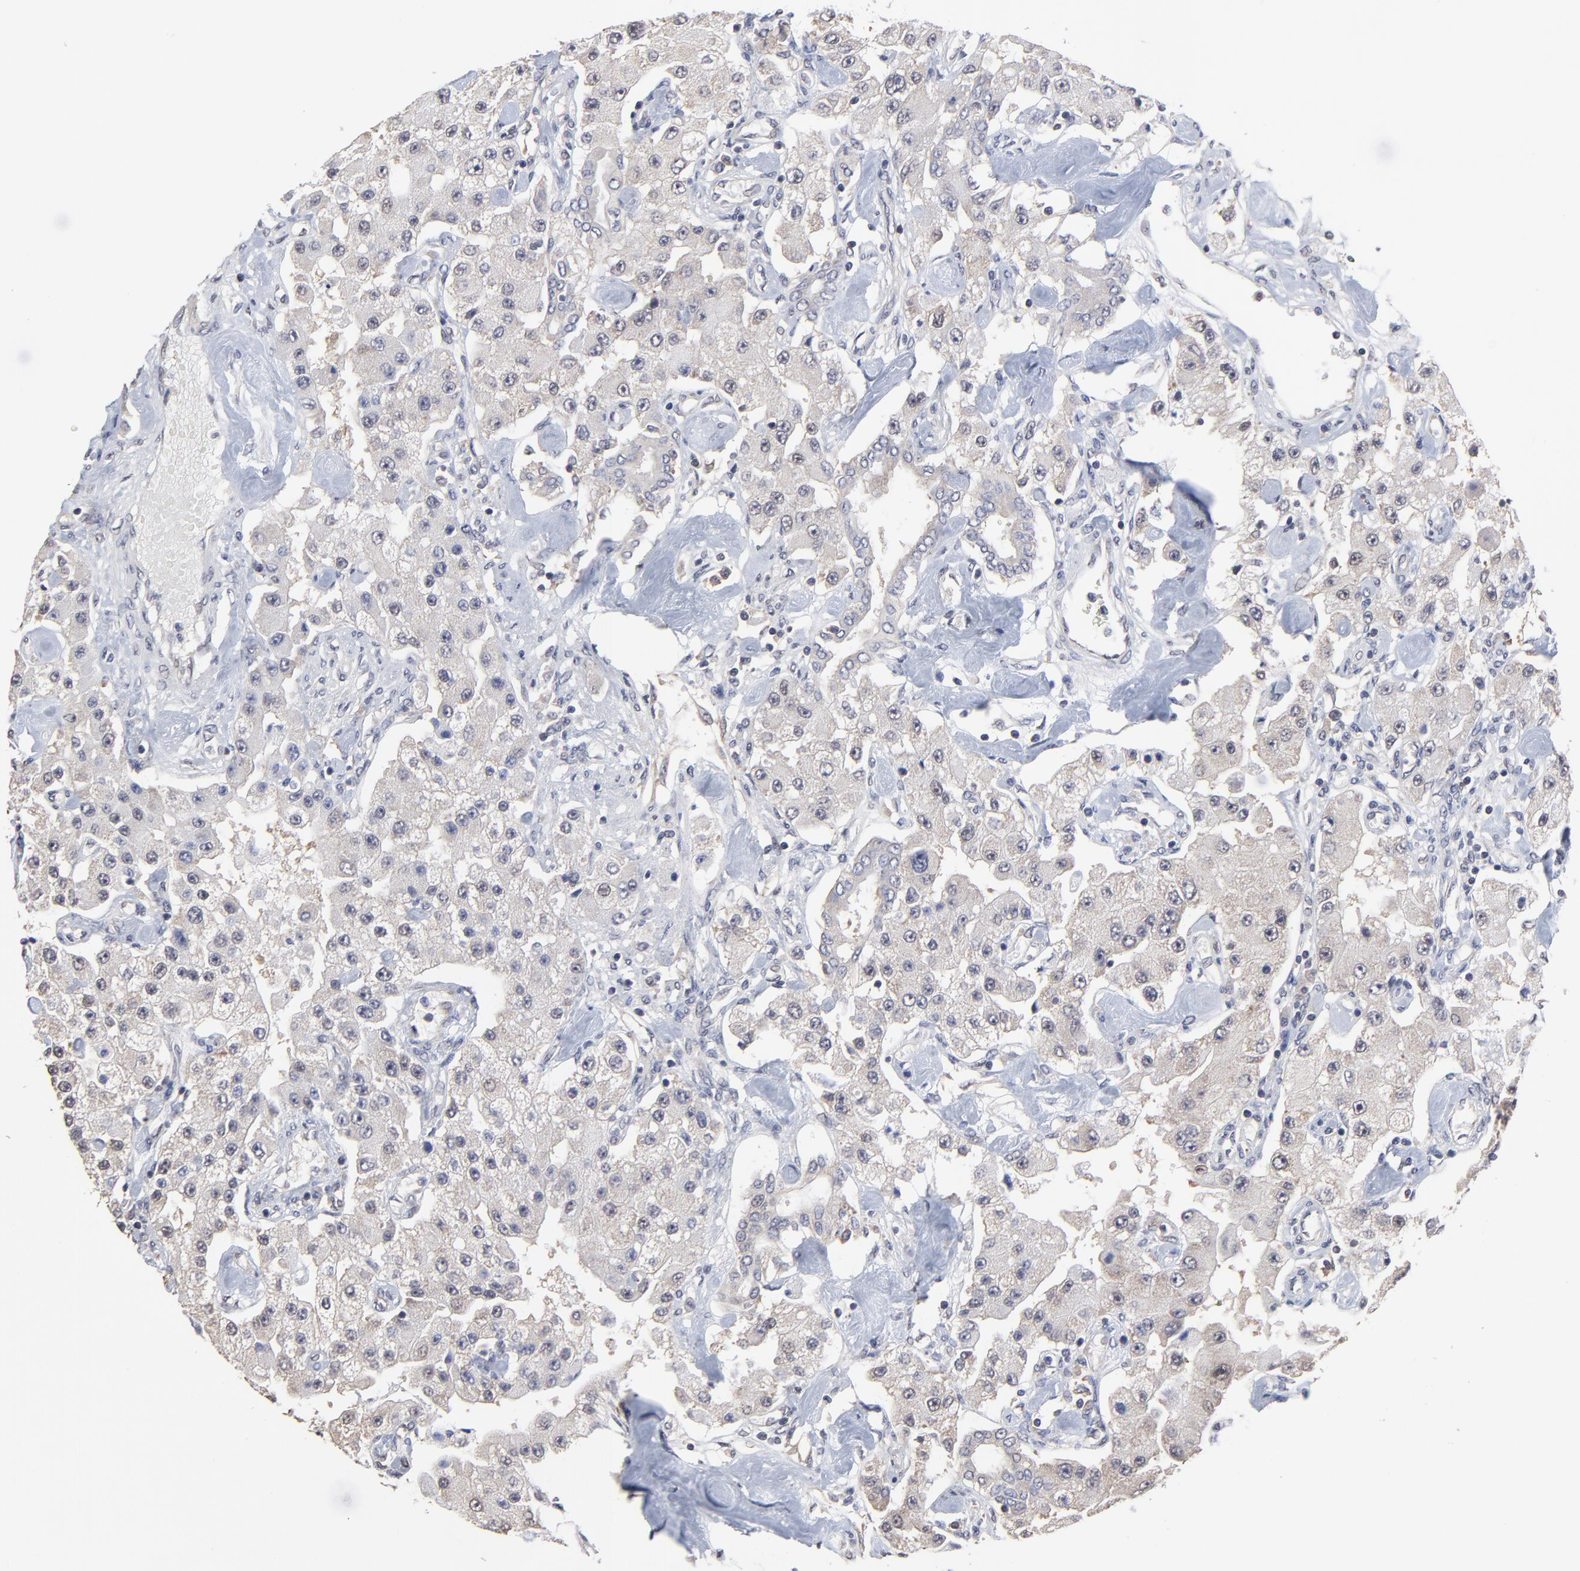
{"staining": {"intensity": "negative", "quantity": "none", "location": "none"}, "tissue": "carcinoid", "cell_type": "Tumor cells", "image_type": "cancer", "snomed": [{"axis": "morphology", "description": "Carcinoid, malignant, NOS"}, {"axis": "topography", "description": "Pancreas"}], "caption": "DAB immunohistochemical staining of carcinoid (malignant) displays no significant expression in tumor cells. (DAB (3,3'-diaminobenzidine) IHC visualized using brightfield microscopy, high magnification).", "gene": "CCT2", "patient": {"sex": "male", "age": 41}}